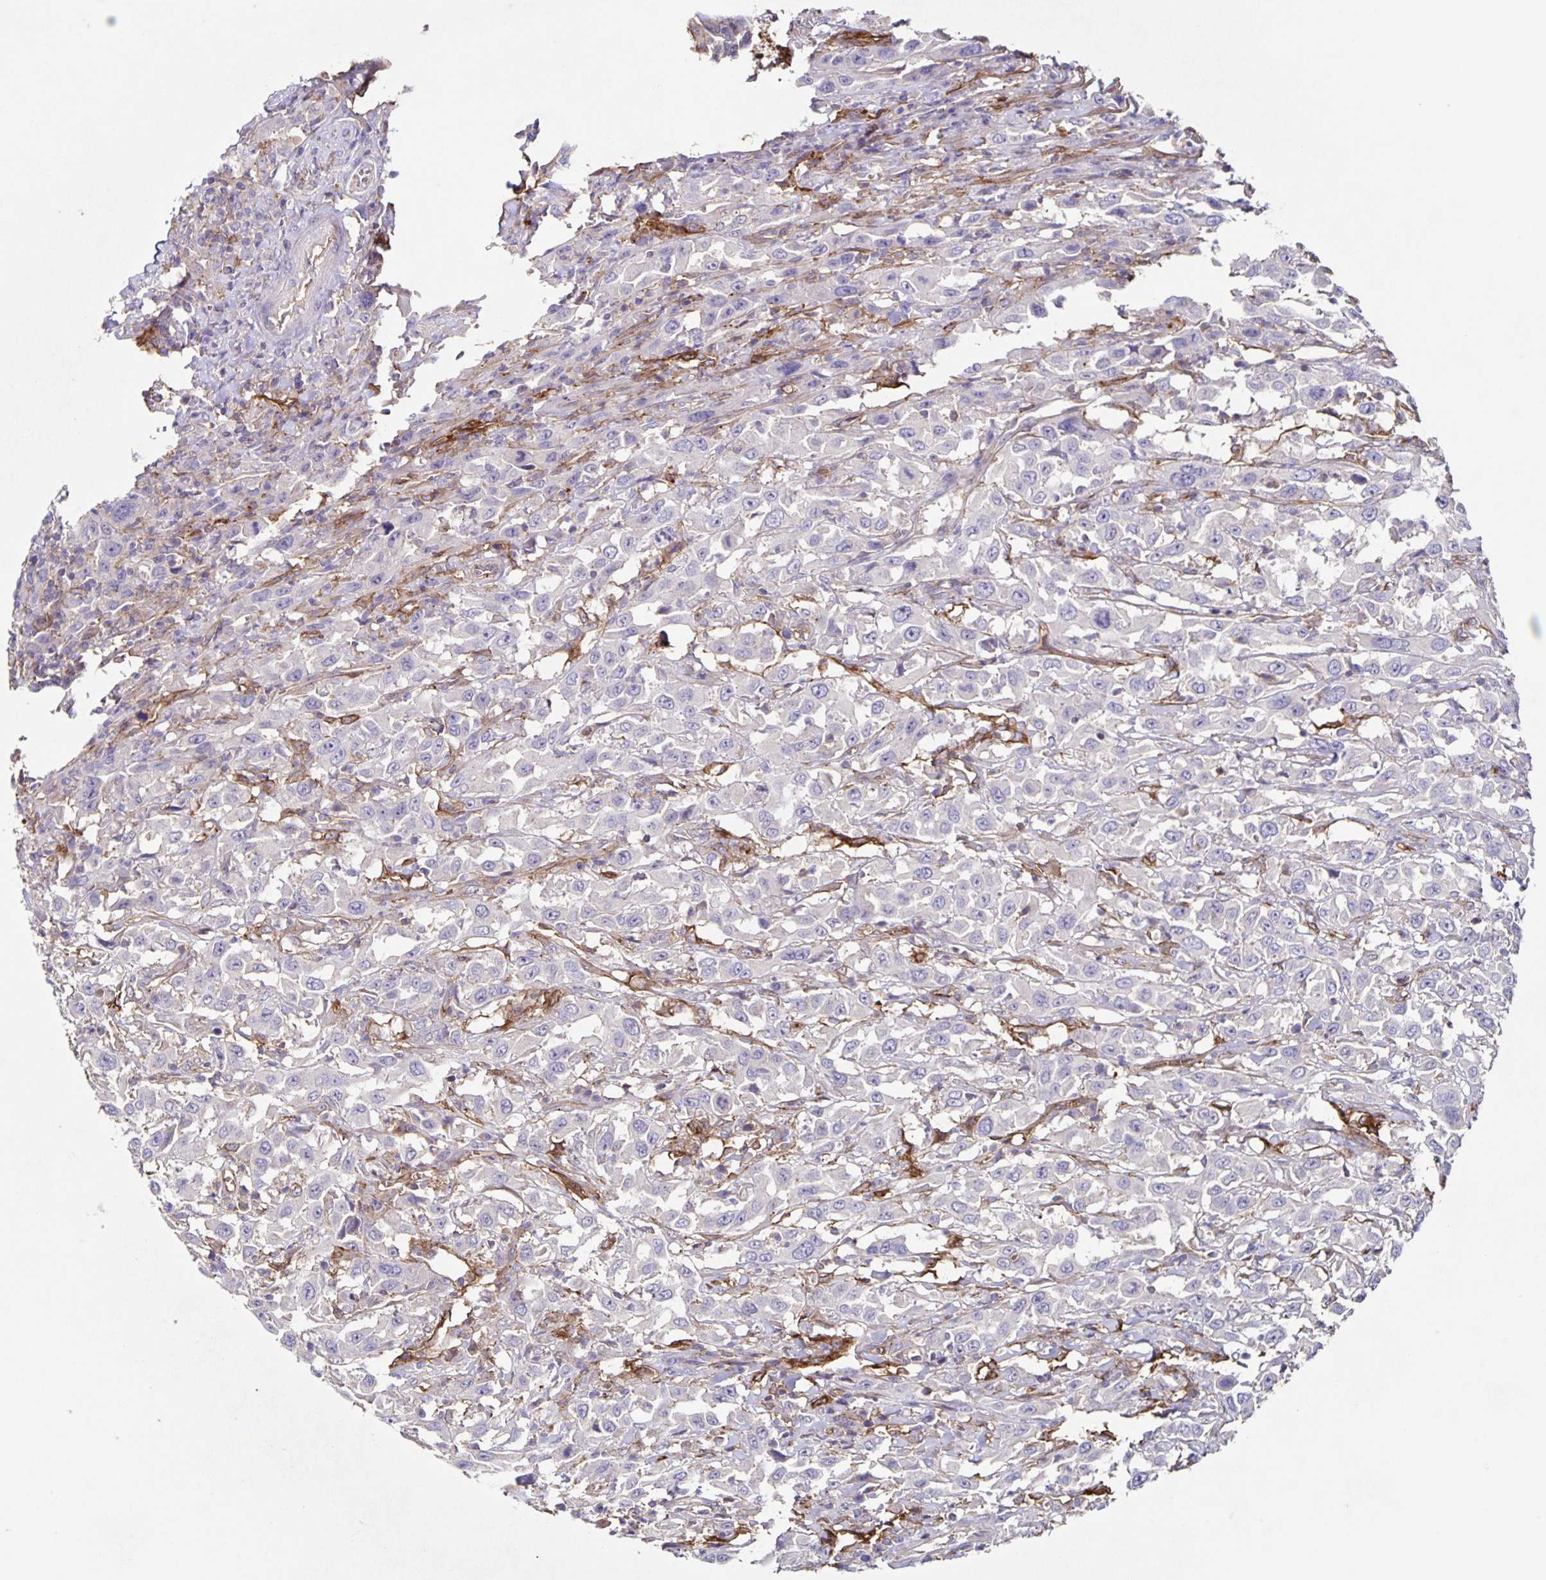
{"staining": {"intensity": "negative", "quantity": "none", "location": "none"}, "tissue": "urothelial cancer", "cell_type": "Tumor cells", "image_type": "cancer", "snomed": [{"axis": "morphology", "description": "Urothelial carcinoma, High grade"}, {"axis": "topography", "description": "Urinary bladder"}], "caption": "High power microscopy histopathology image of an immunohistochemistry (IHC) histopathology image of urothelial cancer, revealing no significant expression in tumor cells.", "gene": "ITGA2", "patient": {"sex": "male", "age": 61}}